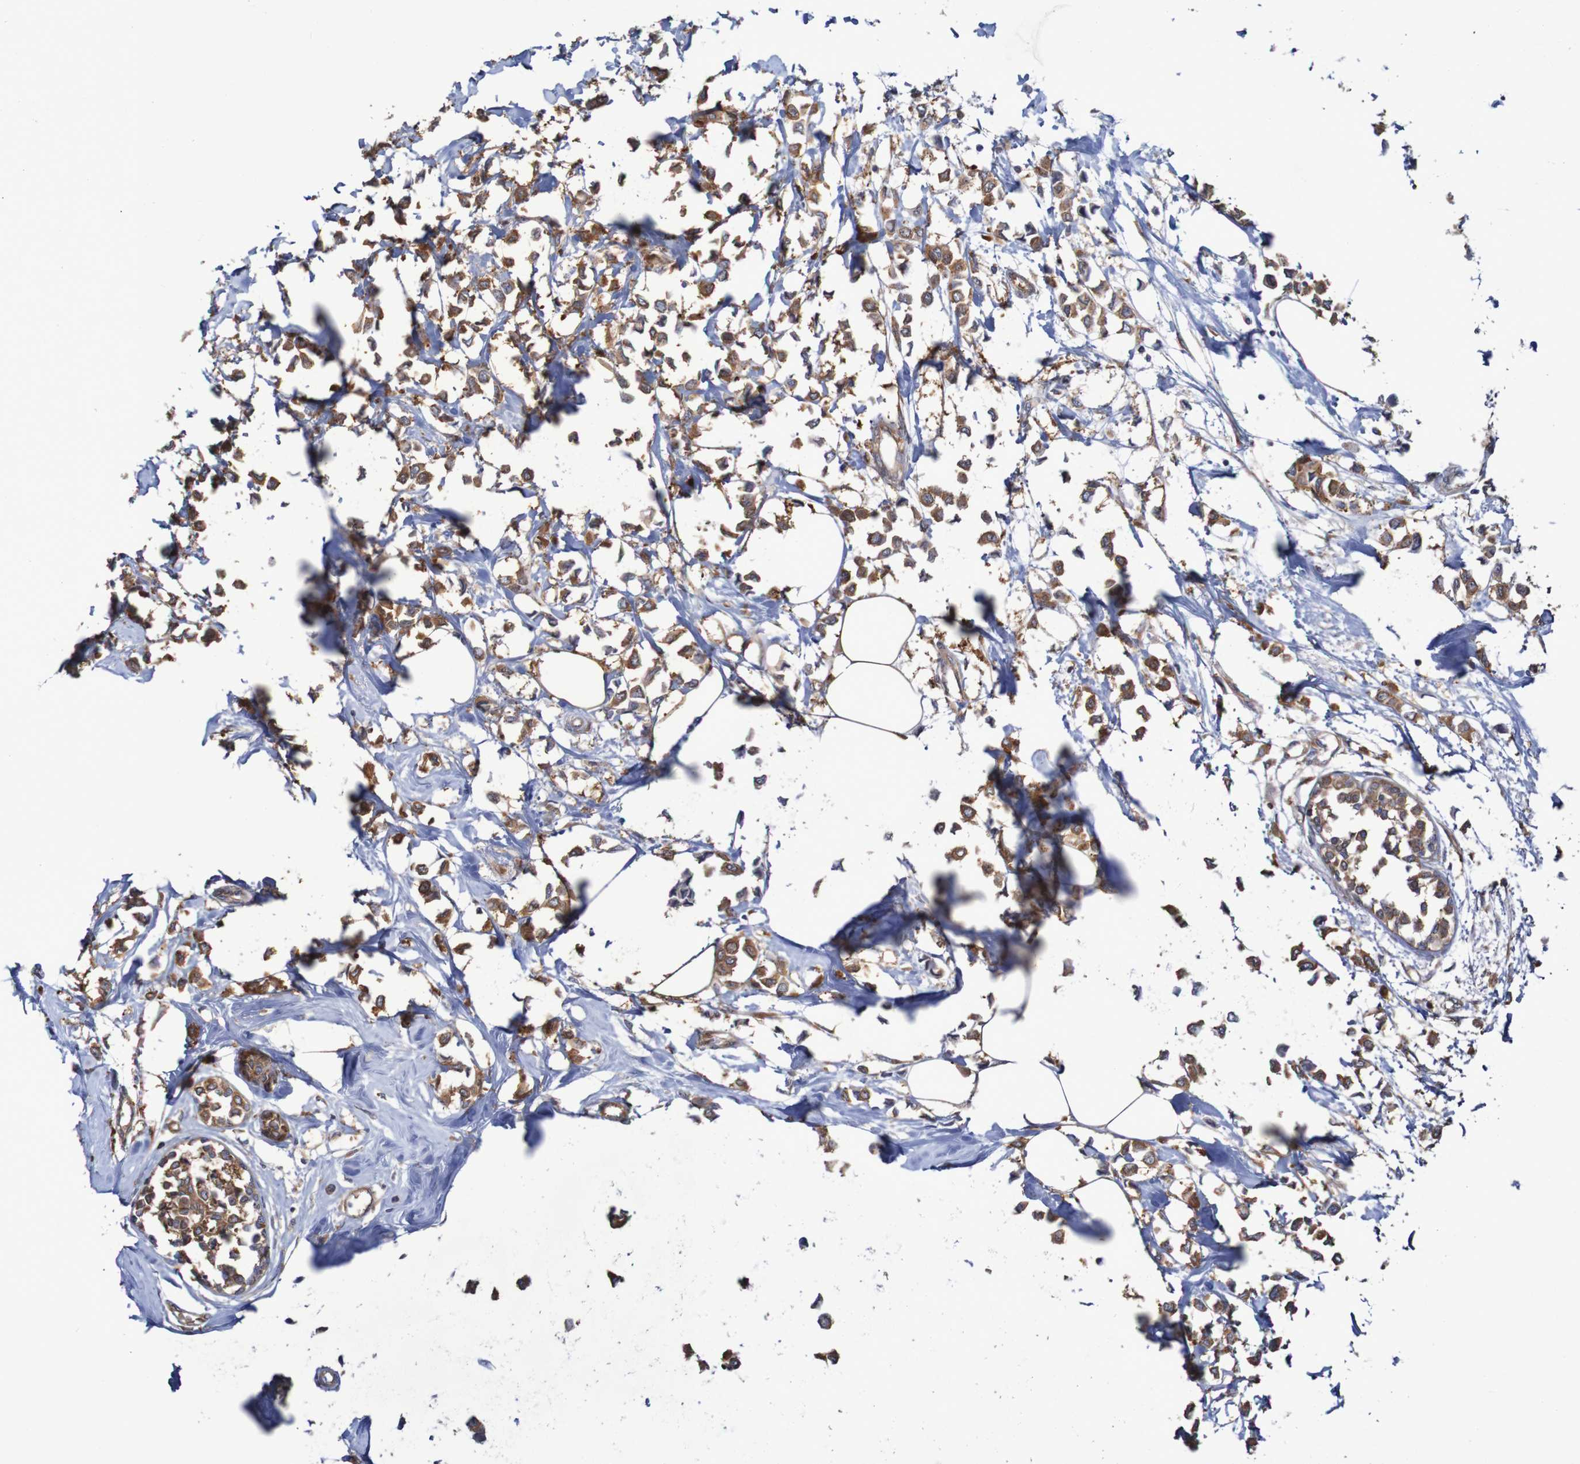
{"staining": {"intensity": "strong", "quantity": ">75%", "location": "cytoplasmic/membranous"}, "tissue": "breast cancer", "cell_type": "Tumor cells", "image_type": "cancer", "snomed": [{"axis": "morphology", "description": "Lobular carcinoma"}, {"axis": "topography", "description": "Breast"}], "caption": "Brown immunohistochemical staining in lobular carcinoma (breast) reveals strong cytoplasmic/membranous expression in approximately >75% of tumor cells. (IHC, brightfield microscopy, high magnification).", "gene": "LRRC47", "patient": {"sex": "female", "age": 51}}